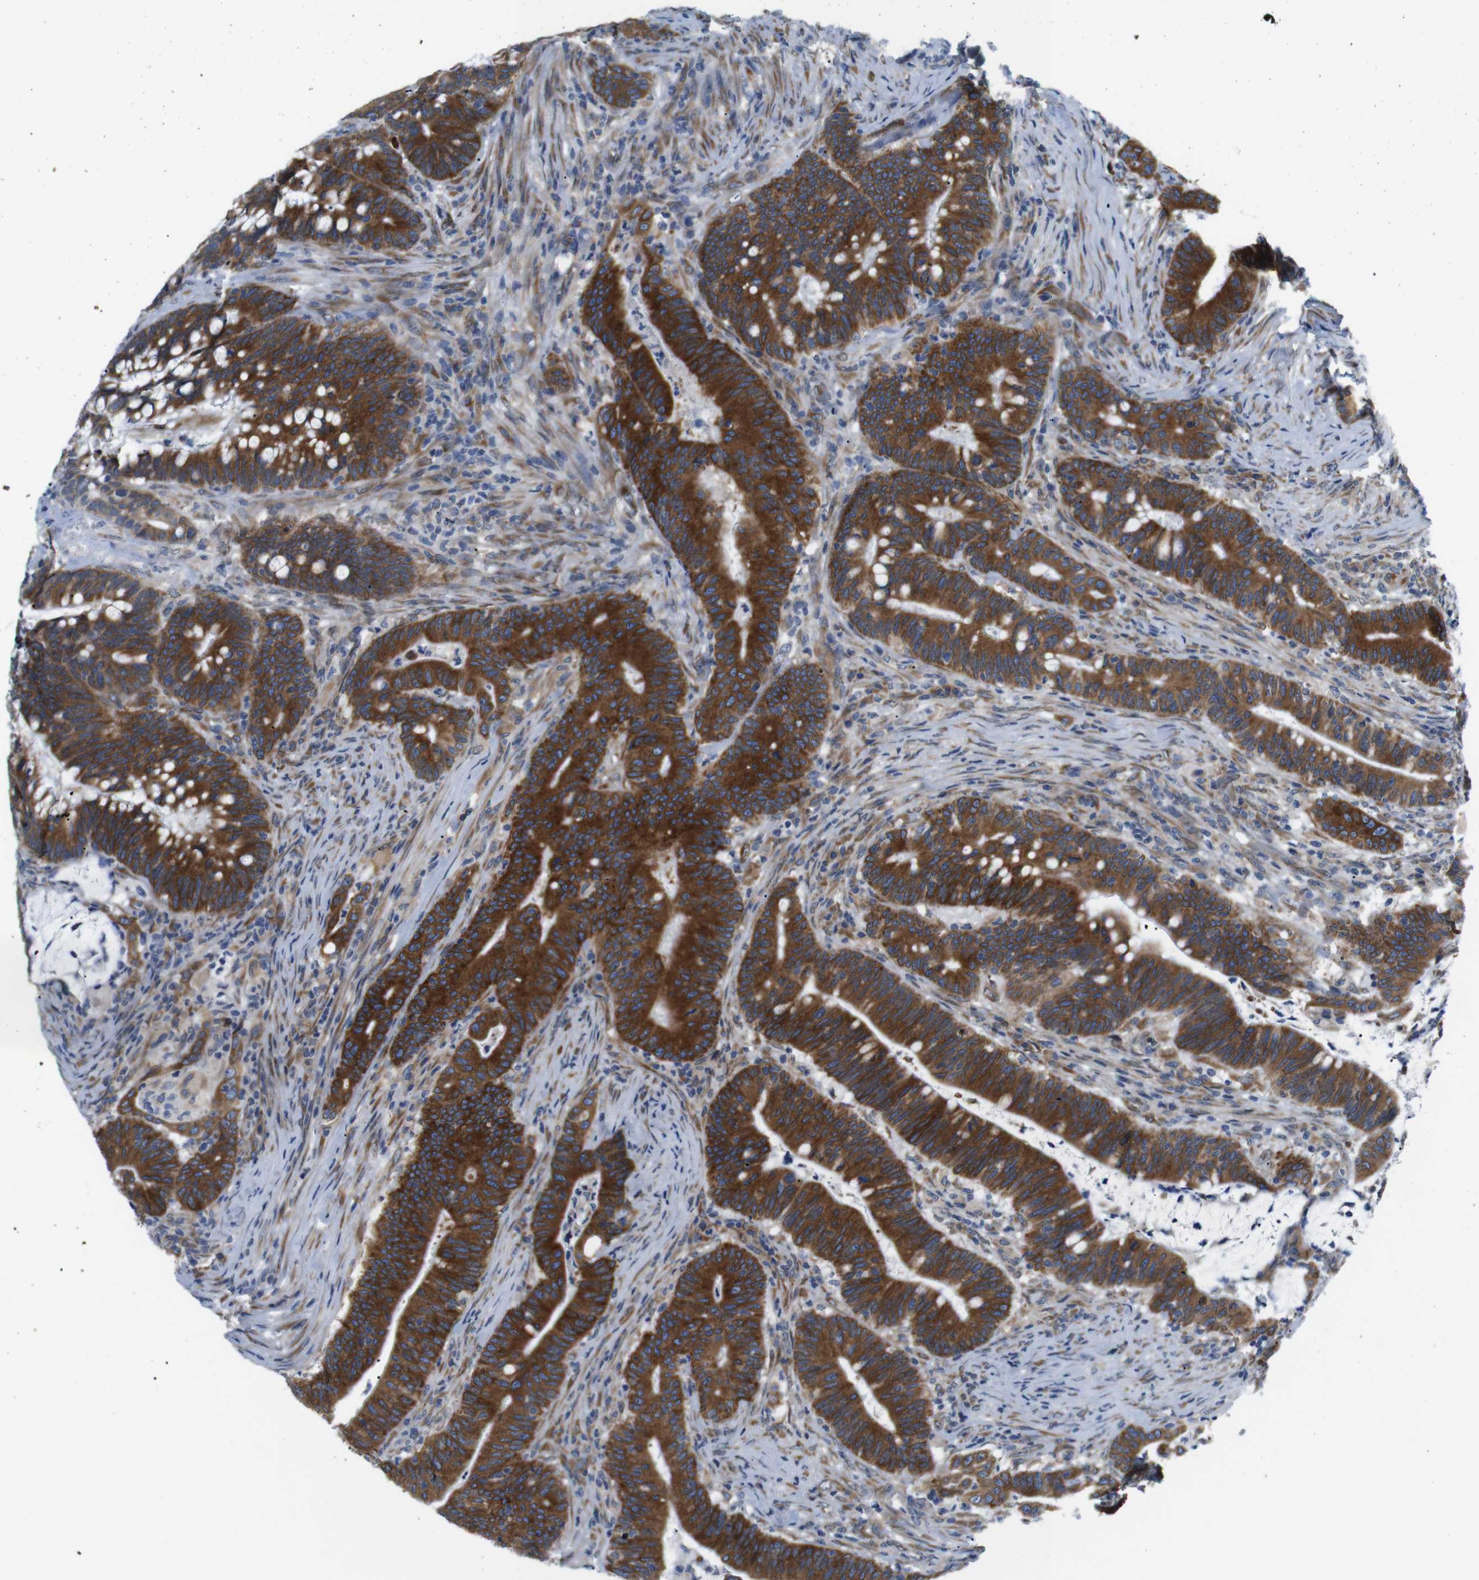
{"staining": {"intensity": "strong", "quantity": ">75%", "location": "cytoplasmic/membranous"}, "tissue": "colorectal cancer", "cell_type": "Tumor cells", "image_type": "cancer", "snomed": [{"axis": "morphology", "description": "Normal tissue, NOS"}, {"axis": "morphology", "description": "Adenocarcinoma, NOS"}, {"axis": "topography", "description": "Colon"}], "caption": "DAB immunohistochemical staining of human colorectal cancer exhibits strong cytoplasmic/membranous protein positivity in approximately >75% of tumor cells.", "gene": "HACD3", "patient": {"sex": "female", "age": 66}}